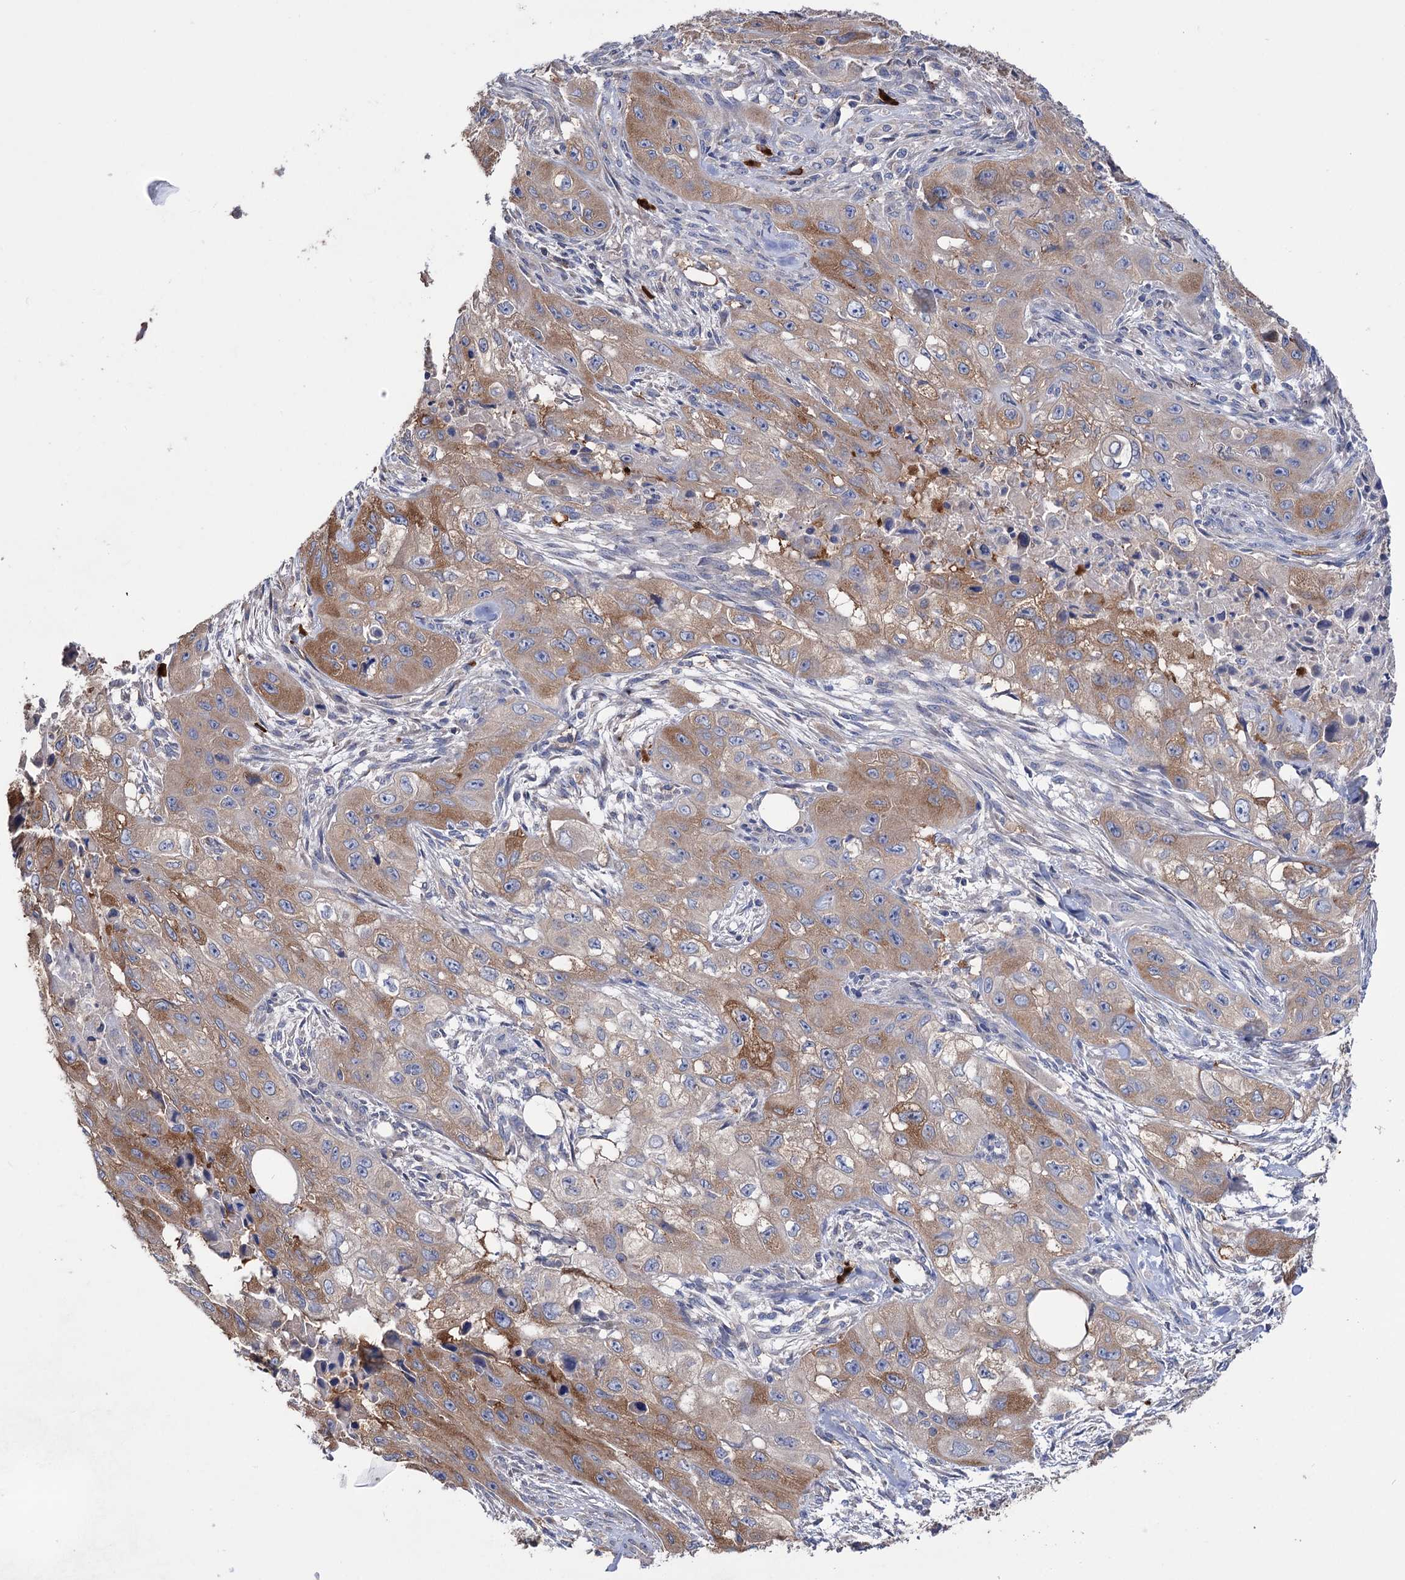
{"staining": {"intensity": "moderate", "quantity": ">75%", "location": "cytoplasmic/membranous"}, "tissue": "skin cancer", "cell_type": "Tumor cells", "image_type": "cancer", "snomed": [{"axis": "morphology", "description": "Squamous cell carcinoma, NOS"}, {"axis": "topography", "description": "Skin"}, {"axis": "topography", "description": "Subcutis"}], "caption": "This photomicrograph displays immunohistochemistry staining of human skin cancer, with medium moderate cytoplasmic/membranous expression in about >75% of tumor cells.", "gene": "BBS4", "patient": {"sex": "male", "age": 73}}